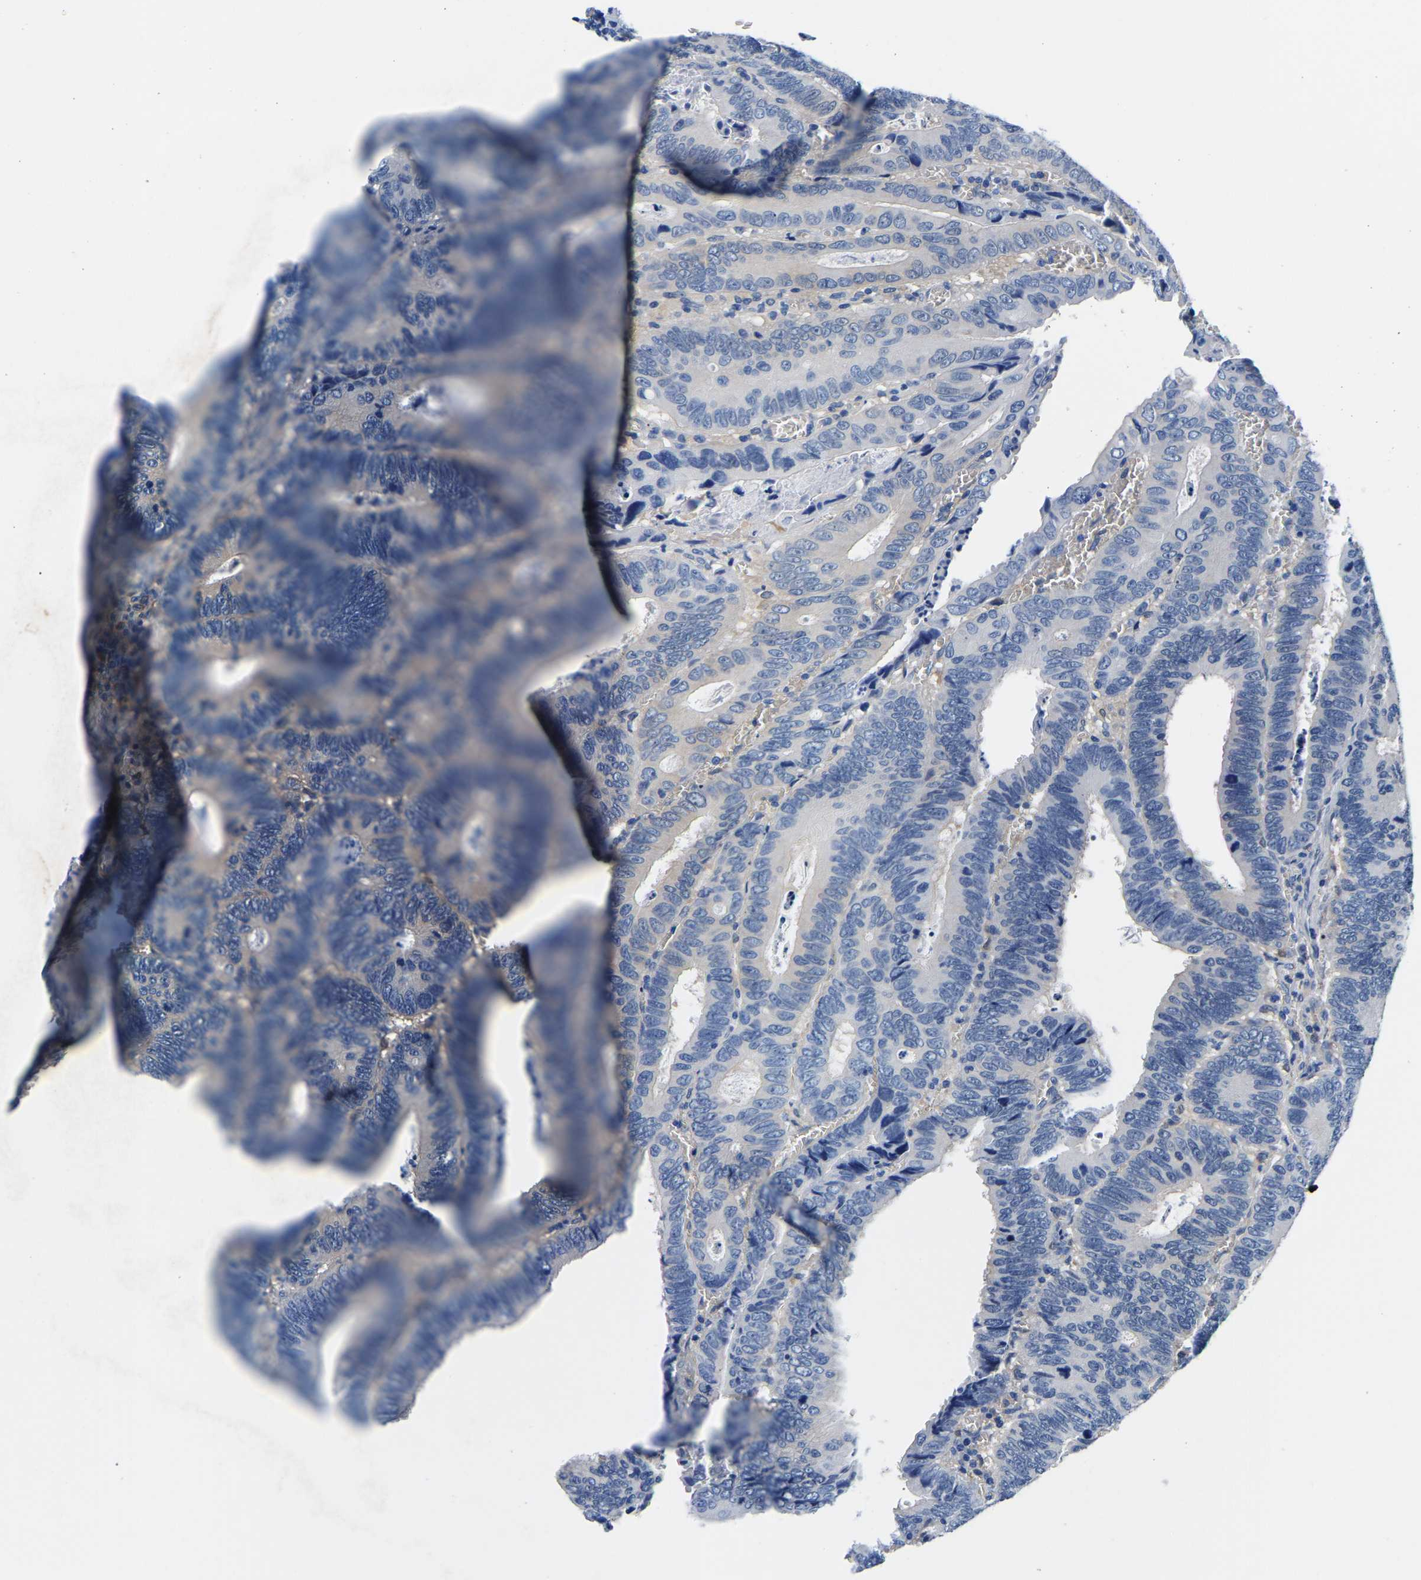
{"staining": {"intensity": "negative", "quantity": "none", "location": "none"}, "tissue": "colorectal cancer", "cell_type": "Tumor cells", "image_type": "cancer", "snomed": [{"axis": "morphology", "description": "Inflammation, NOS"}, {"axis": "morphology", "description": "Adenocarcinoma, NOS"}, {"axis": "topography", "description": "Colon"}], "caption": "High magnification brightfield microscopy of colorectal adenocarcinoma stained with DAB (brown) and counterstained with hematoxylin (blue): tumor cells show no significant staining.", "gene": "ACO1", "patient": {"sex": "male", "age": 72}}